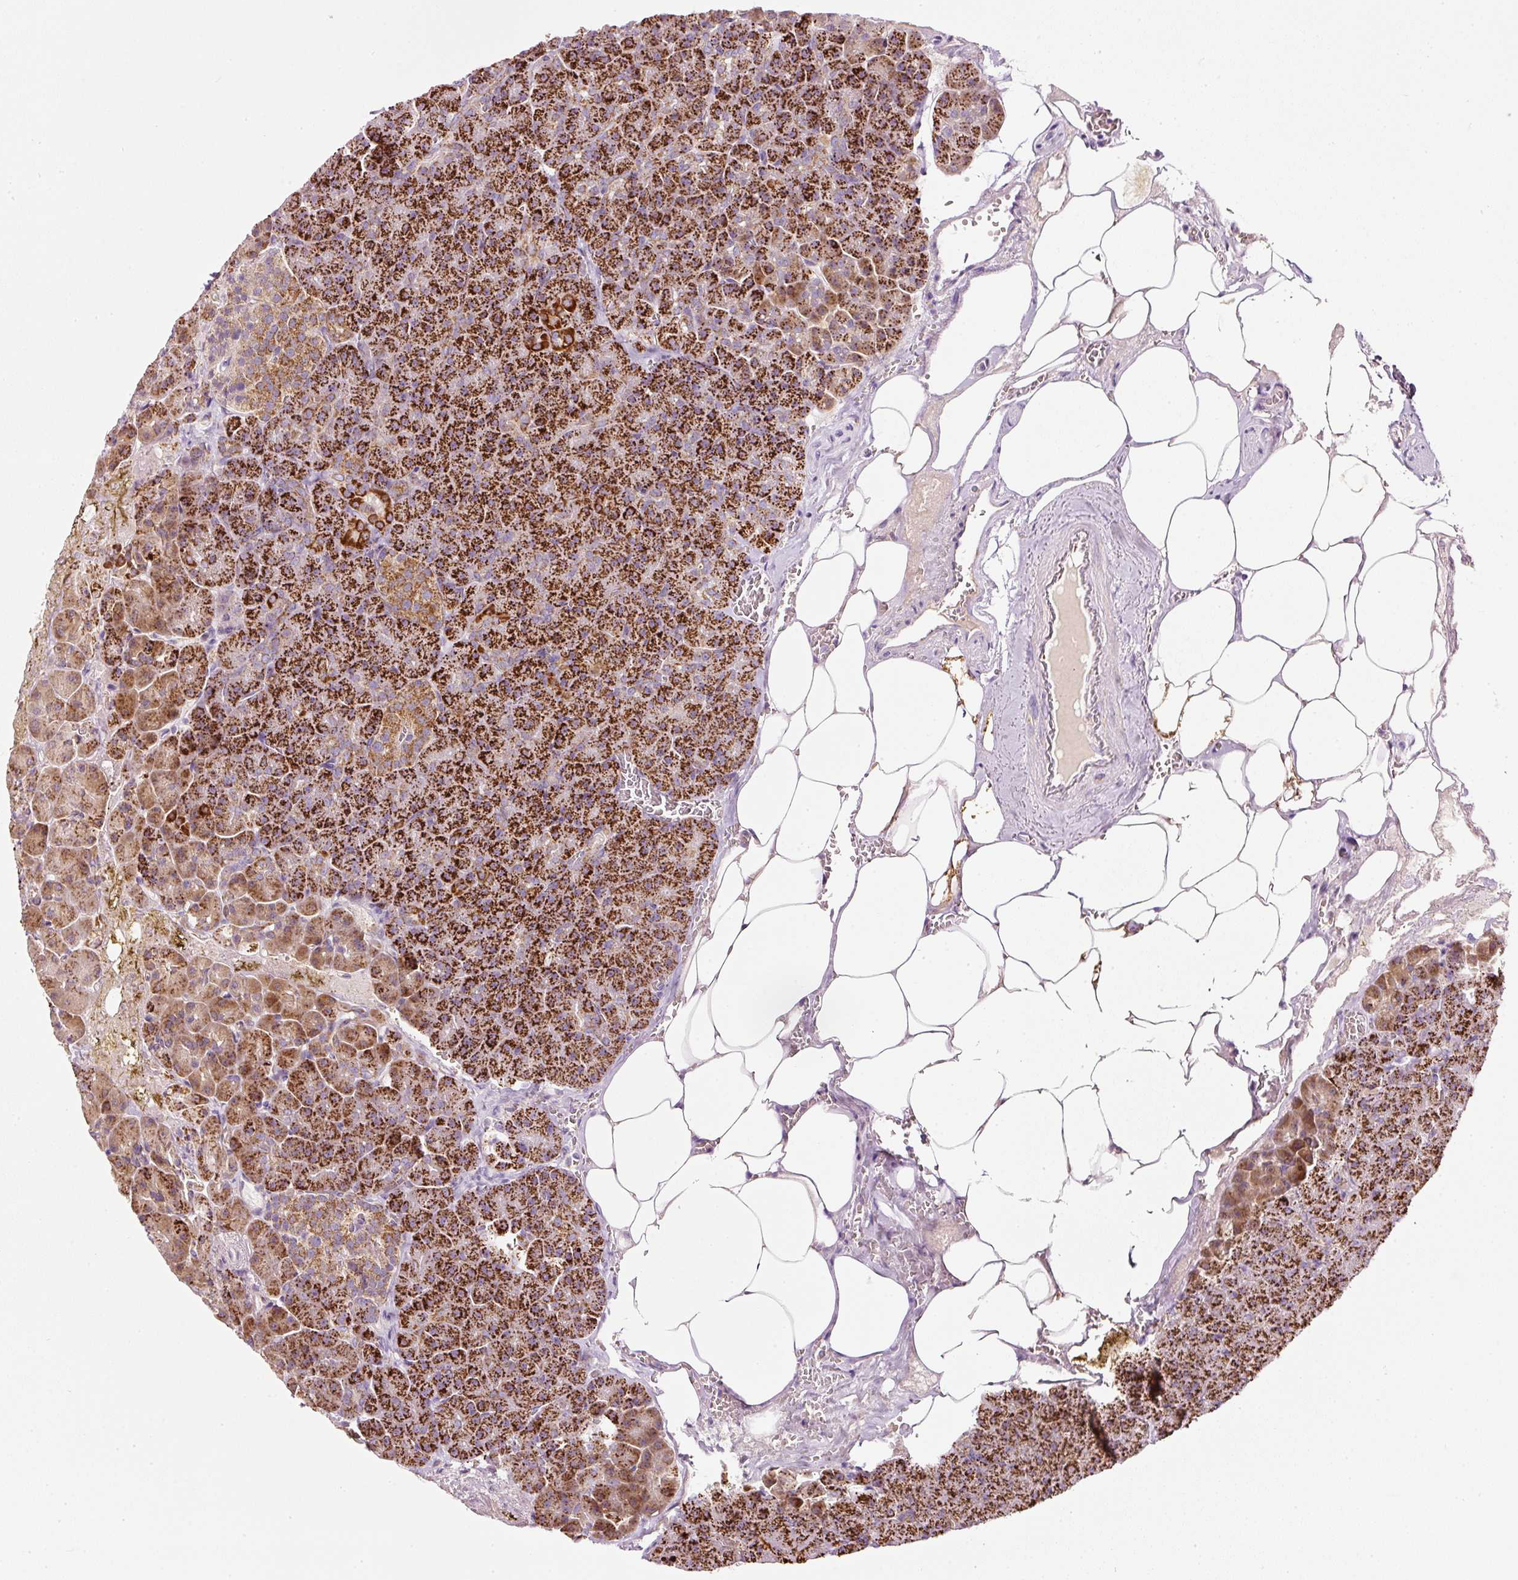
{"staining": {"intensity": "strong", "quantity": ">75%", "location": "cytoplasmic/membranous"}, "tissue": "pancreas", "cell_type": "Exocrine glandular cells", "image_type": "normal", "snomed": [{"axis": "morphology", "description": "Normal tissue, NOS"}, {"axis": "topography", "description": "Pancreas"}], "caption": "This is a micrograph of immunohistochemistry staining of unremarkable pancreas, which shows strong expression in the cytoplasmic/membranous of exocrine glandular cells.", "gene": "SDHA", "patient": {"sex": "female", "age": 74}}